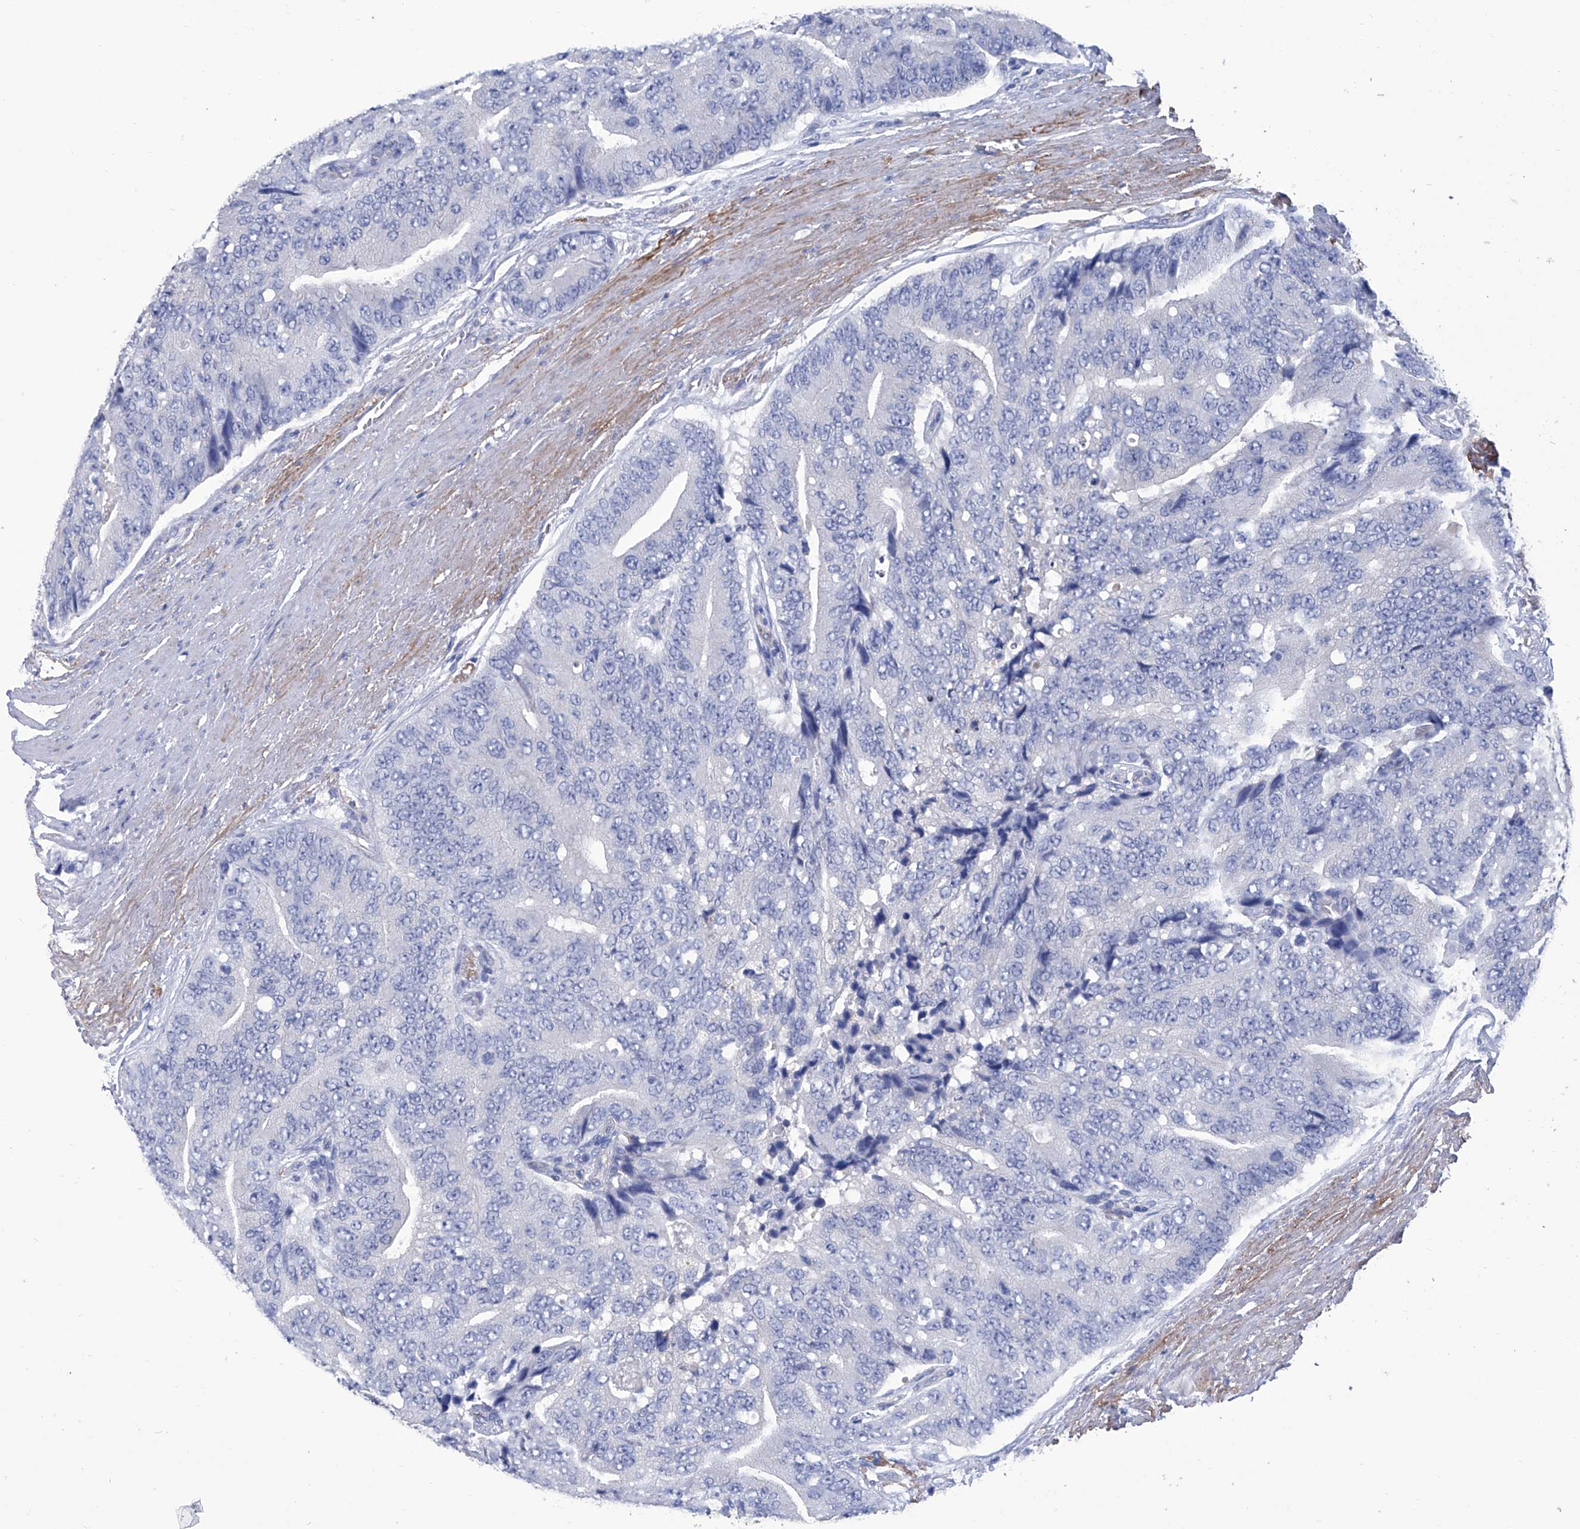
{"staining": {"intensity": "negative", "quantity": "none", "location": "none"}, "tissue": "prostate cancer", "cell_type": "Tumor cells", "image_type": "cancer", "snomed": [{"axis": "morphology", "description": "Adenocarcinoma, High grade"}, {"axis": "topography", "description": "Prostate"}], "caption": "Immunohistochemical staining of prostate cancer (high-grade adenocarcinoma) exhibits no significant staining in tumor cells. (DAB (3,3'-diaminobenzidine) IHC visualized using brightfield microscopy, high magnification).", "gene": "SMS", "patient": {"sex": "male", "age": 70}}